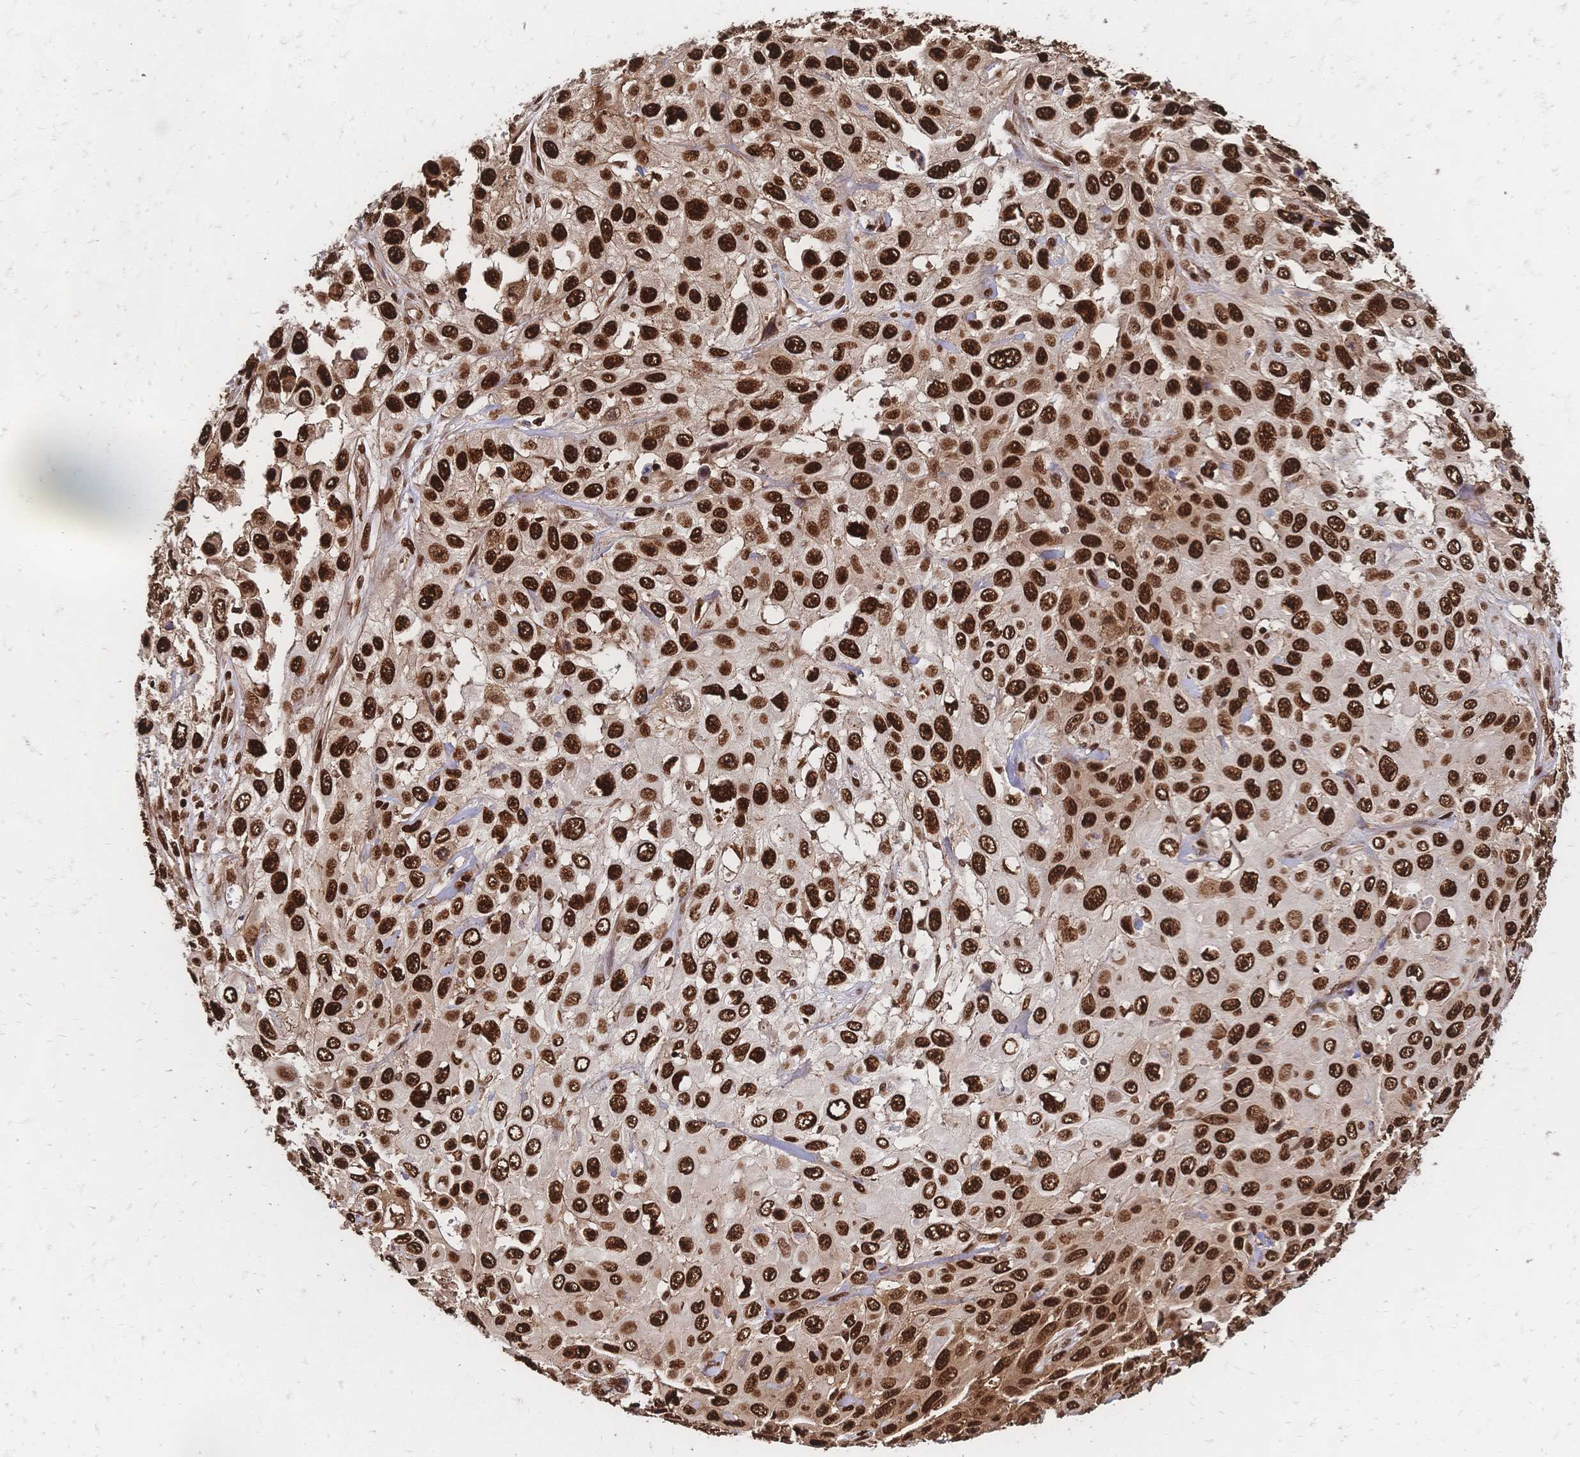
{"staining": {"intensity": "strong", "quantity": ">75%", "location": "nuclear"}, "tissue": "skin cancer", "cell_type": "Tumor cells", "image_type": "cancer", "snomed": [{"axis": "morphology", "description": "Squamous cell carcinoma, NOS"}, {"axis": "topography", "description": "Skin"}], "caption": "Strong nuclear expression for a protein is seen in approximately >75% of tumor cells of squamous cell carcinoma (skin) using immunohistochemistry (IHC).", "gene": "HDGF", "patient": {"sex": "male", "age": 82}}